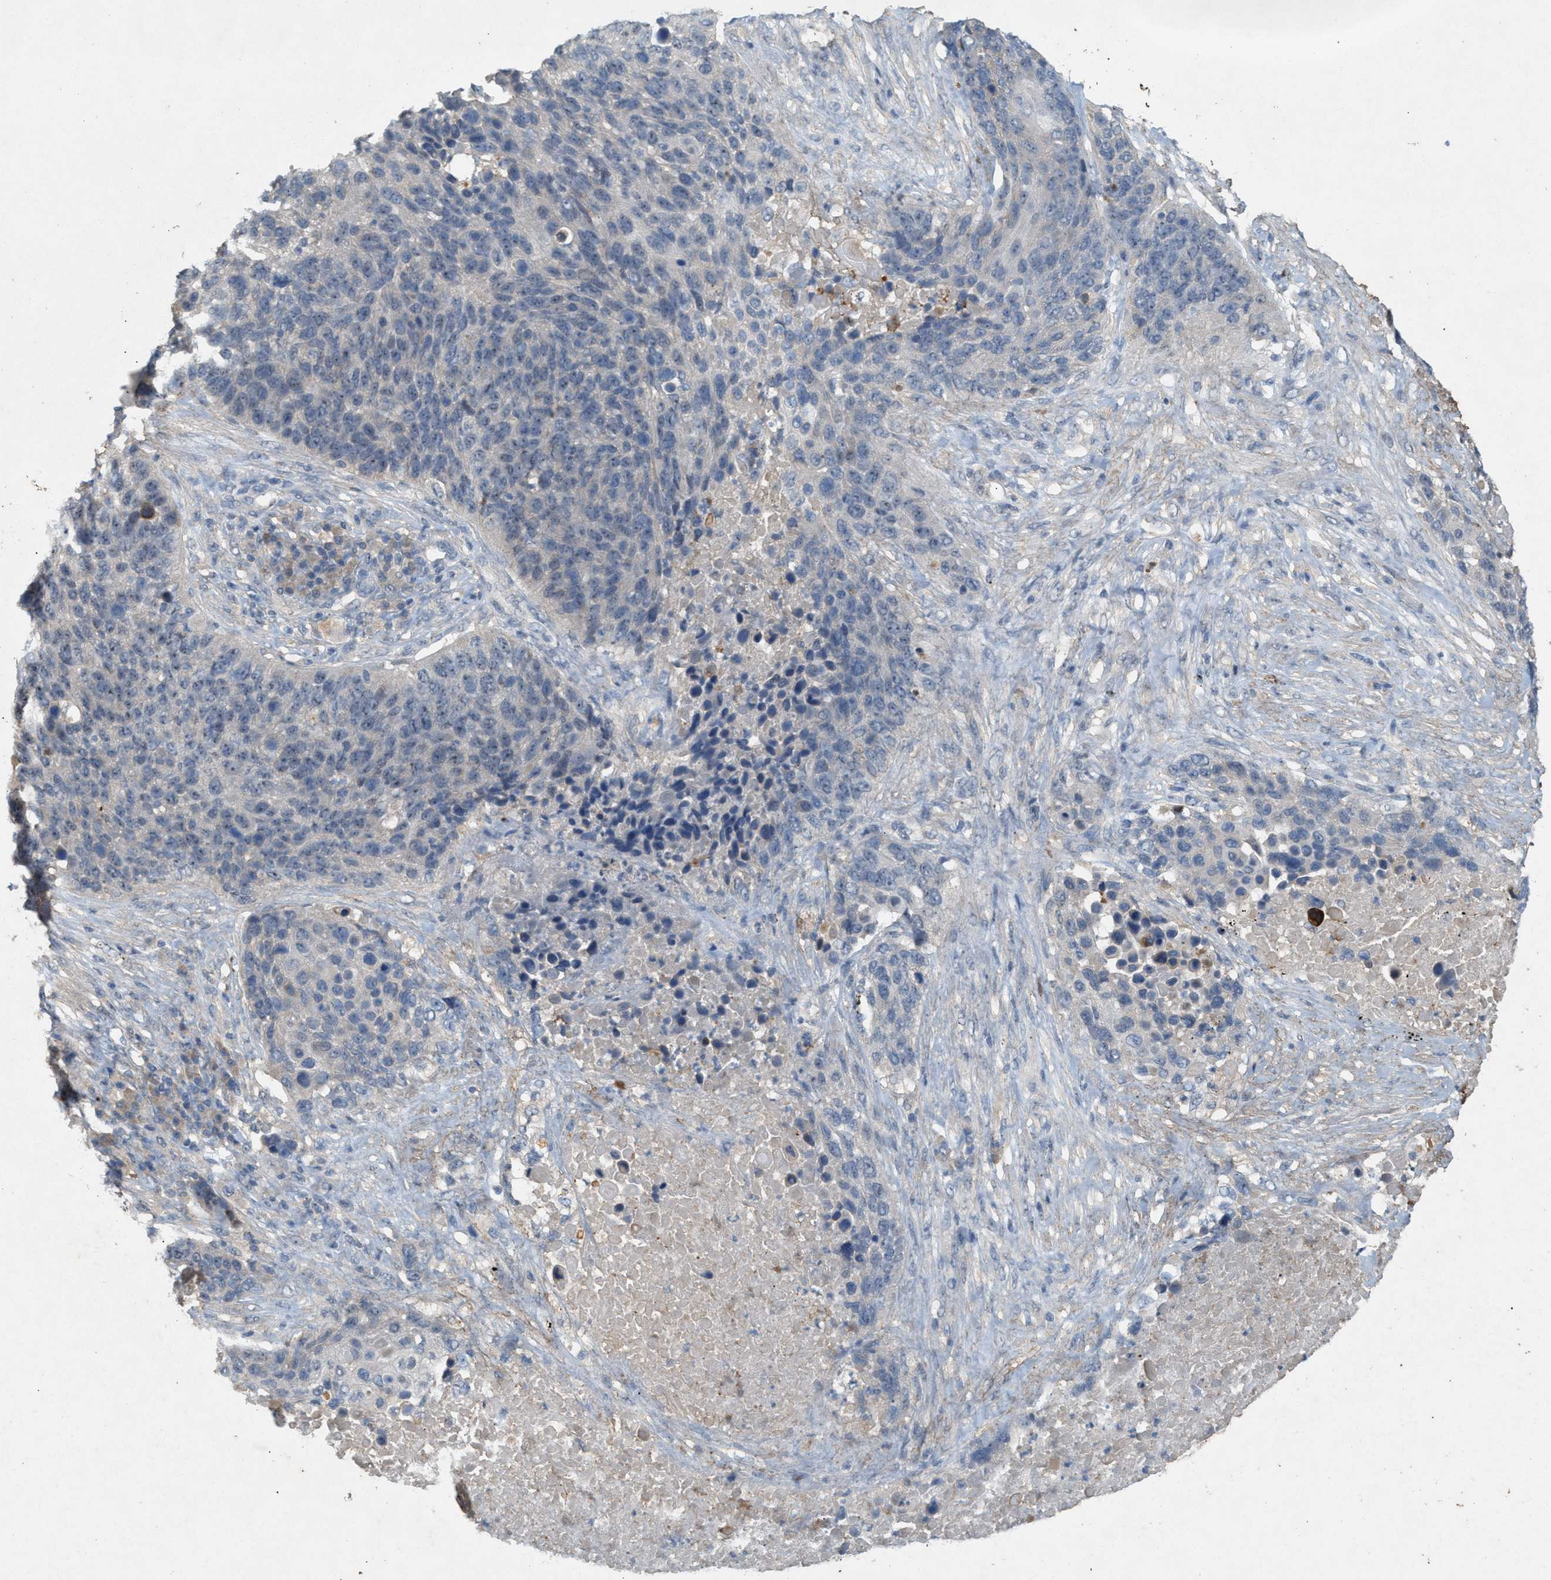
{"staining": {"intensity": "negative", "quantity": "none", "location": "none"}, "tissue": "lung cancer", "cell_type": "Tumor cells", "image_type": "cancer", "snomed": [{"axis": "morphology", "description": "Squamous cell carcinoma, NOS"}, {"axis": "topography", "description": "Lung"}], "caption": "Lung cancer (squamous cell carcinoma) was stained to show a protein in brown. There is no significant expression in tumor cells.", "gene": "DCAF7", "patient": {"sex": "male", "age": 66}}